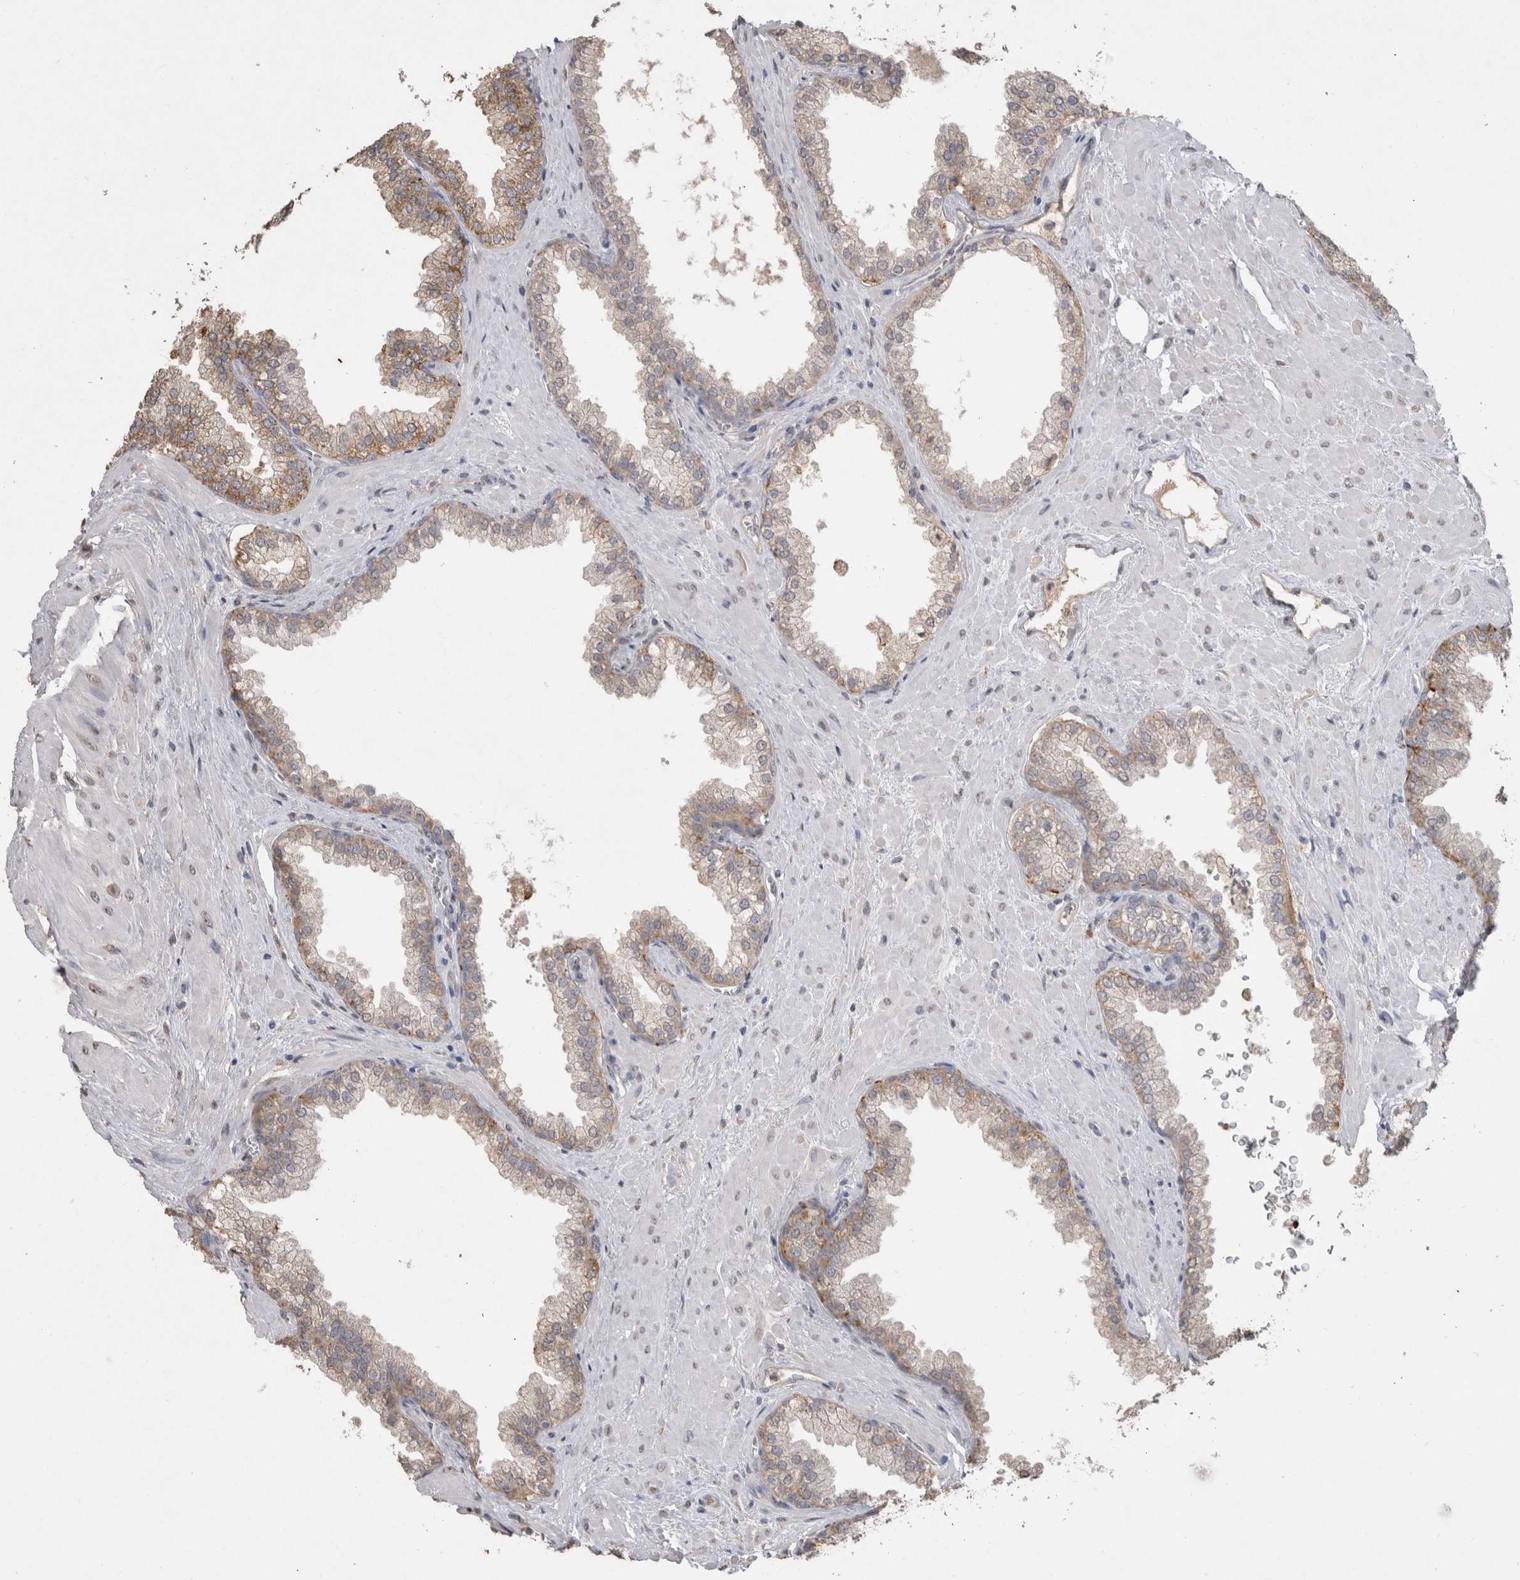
{"staining": {"intensity": "moderate", "quantity": "<25%", "location": "cytoplasmic/membranous"}, "tissue": "prostate cancer", "cell_type": "Tumor cells", "image_type": "cancer", "snomed": [{"axis": "morphology", "description": "Adenocarcinoma, Low grade"}, {"axis": "topography", "description": "Prostate"}], "caption": "IHC (DAB (3,3'-diaminobenzidine)) staining of human prostate adenocarcinoma (low-grade) shows moderate cytoplasmic/membranous protein positivity in approximately <25% of tumor cells.", "gene": "NAALADL2", "patient": {"sex": "male", "age": 71}}